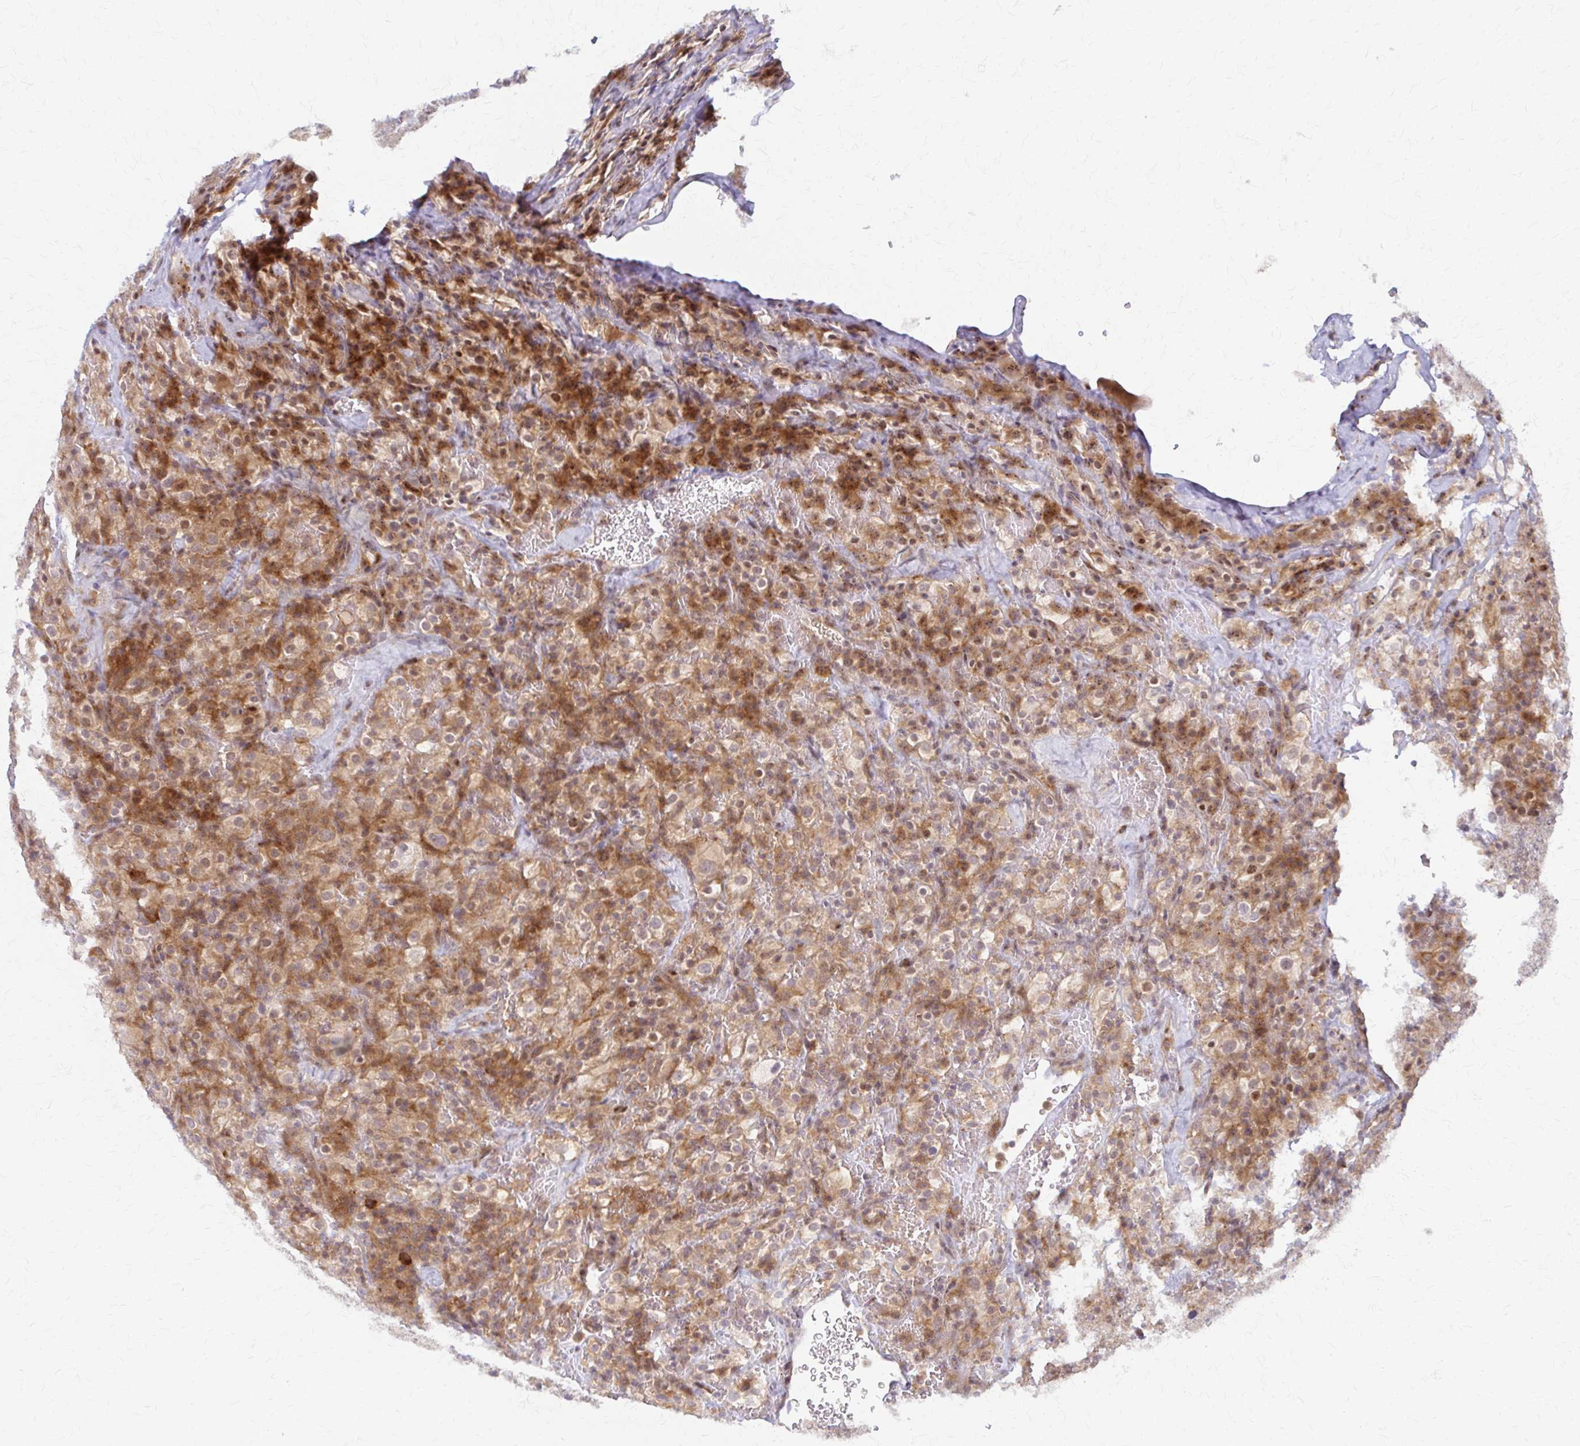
{"staining": {"intensity": "moderate", "quantity": ">75%", "location": "cytoplasmic/membranous"}, "tissue": "renal cancer", "cell_type": "Tumor cells", "image_type": "cancer", "snomed": [{"axis": "morphology", "description": "Adenocarcinoma, NOS"}, {"axis": "topography", "description": "Kidney"}], "caption": "Renal adenocarcinoma was stained to show a protein in brown. There is medium levels of moderate cytoplasmic/membranous expression in about >75% of tumor cells. The staining is performed using DAB (3,3'-diaminobenzidine) brown chromogen to label protein expression. The nuclei are counter-stained blue using hematoxylin.", "gene": "ARHGAP35", "patient": {"sex": "female", "age": 74}}